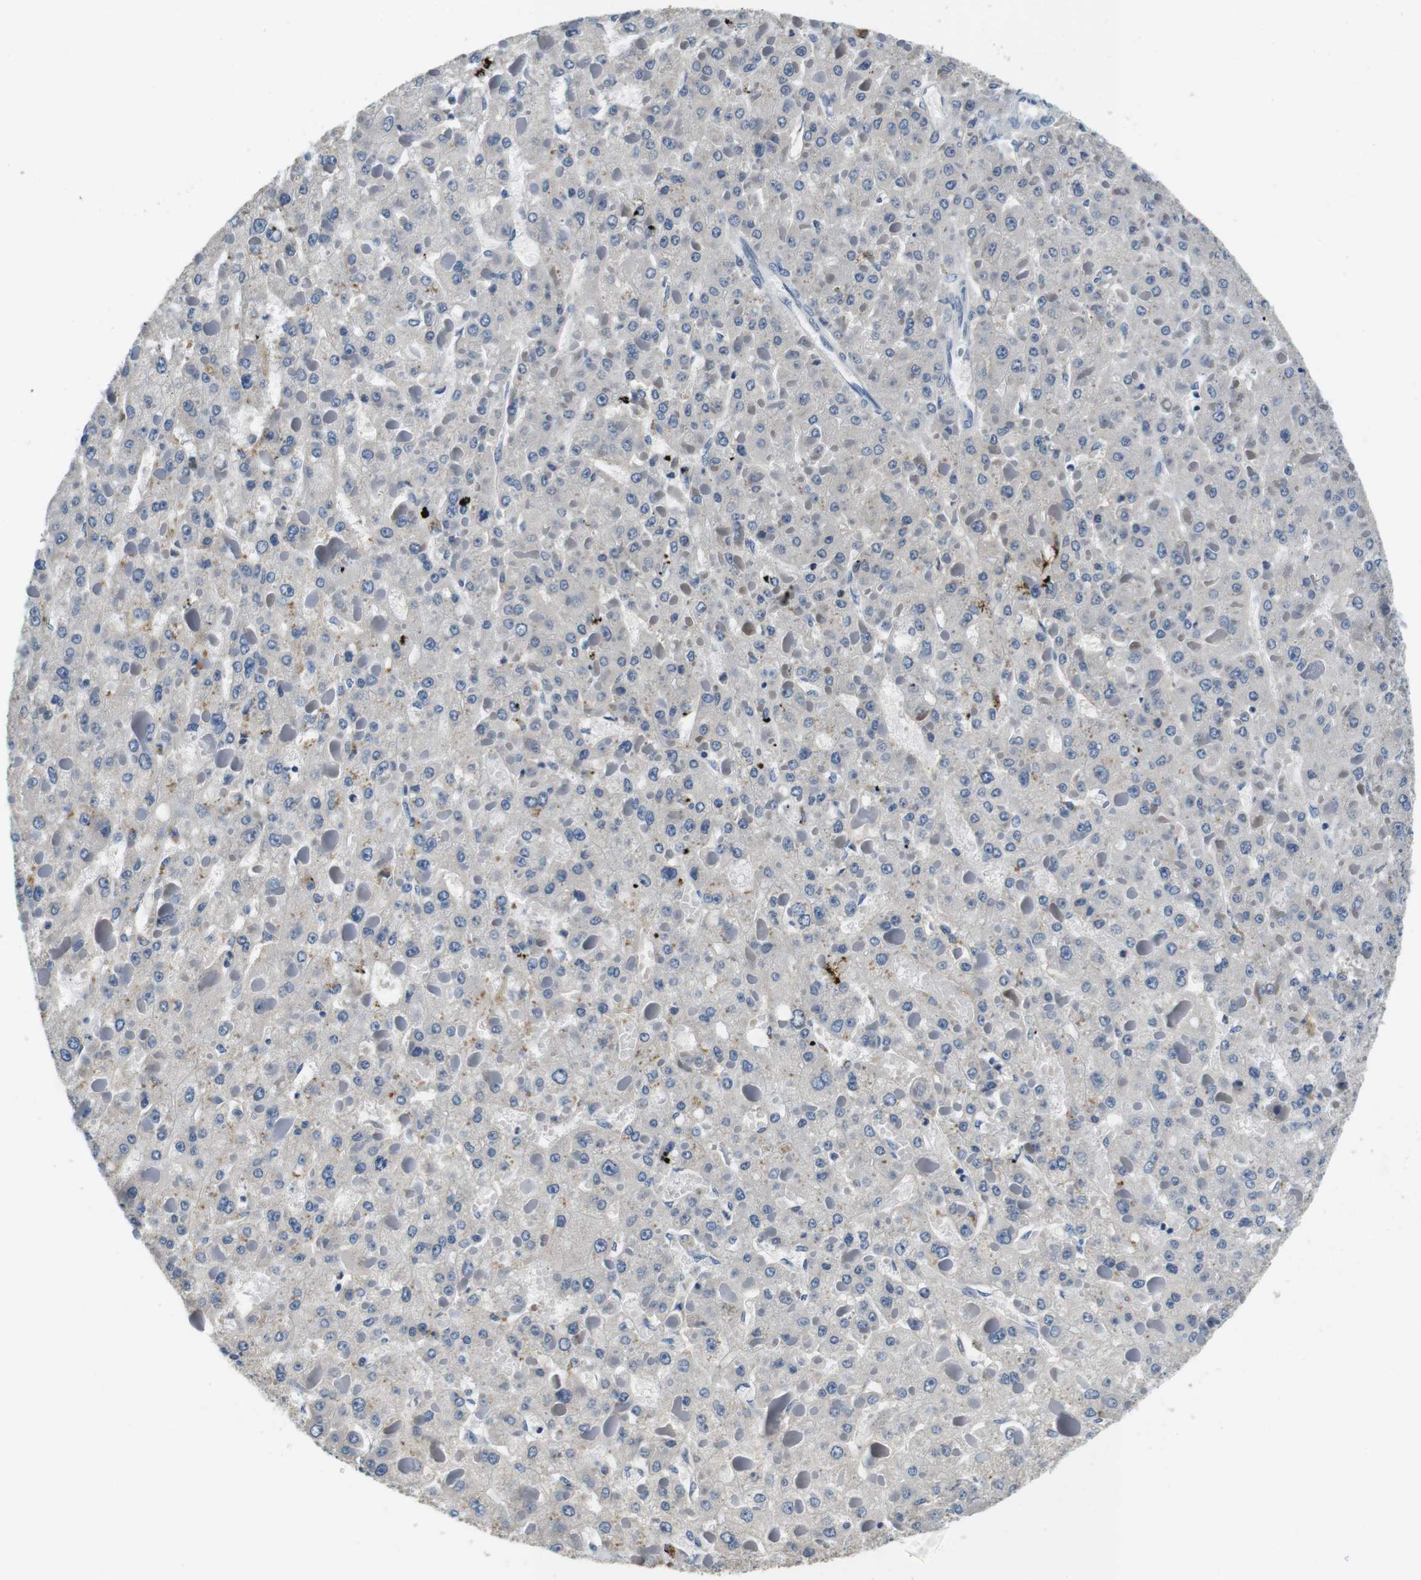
{"staining": {"intensity": "negative", "quantity": "none", "location": "none"}, "tissue": "liver cancer", "cell_type": "Tumor cells", "image_type": "cancer", "snomed": [{"axis": "morphology", "description": "Carcinoma, Hepatocellular, NOS"}, {"axis": "topography", "description": "Liver"}], "caption": "This image is of hepatocellular carcinoma (liver) stained with immunohistochemistry (IHC) to label a protein in brown with the nuclei are counter-stained blue. There is no staining in tumor cells.", "gene": "DTNA", "patient": {"sex": "female", "age": 73}}